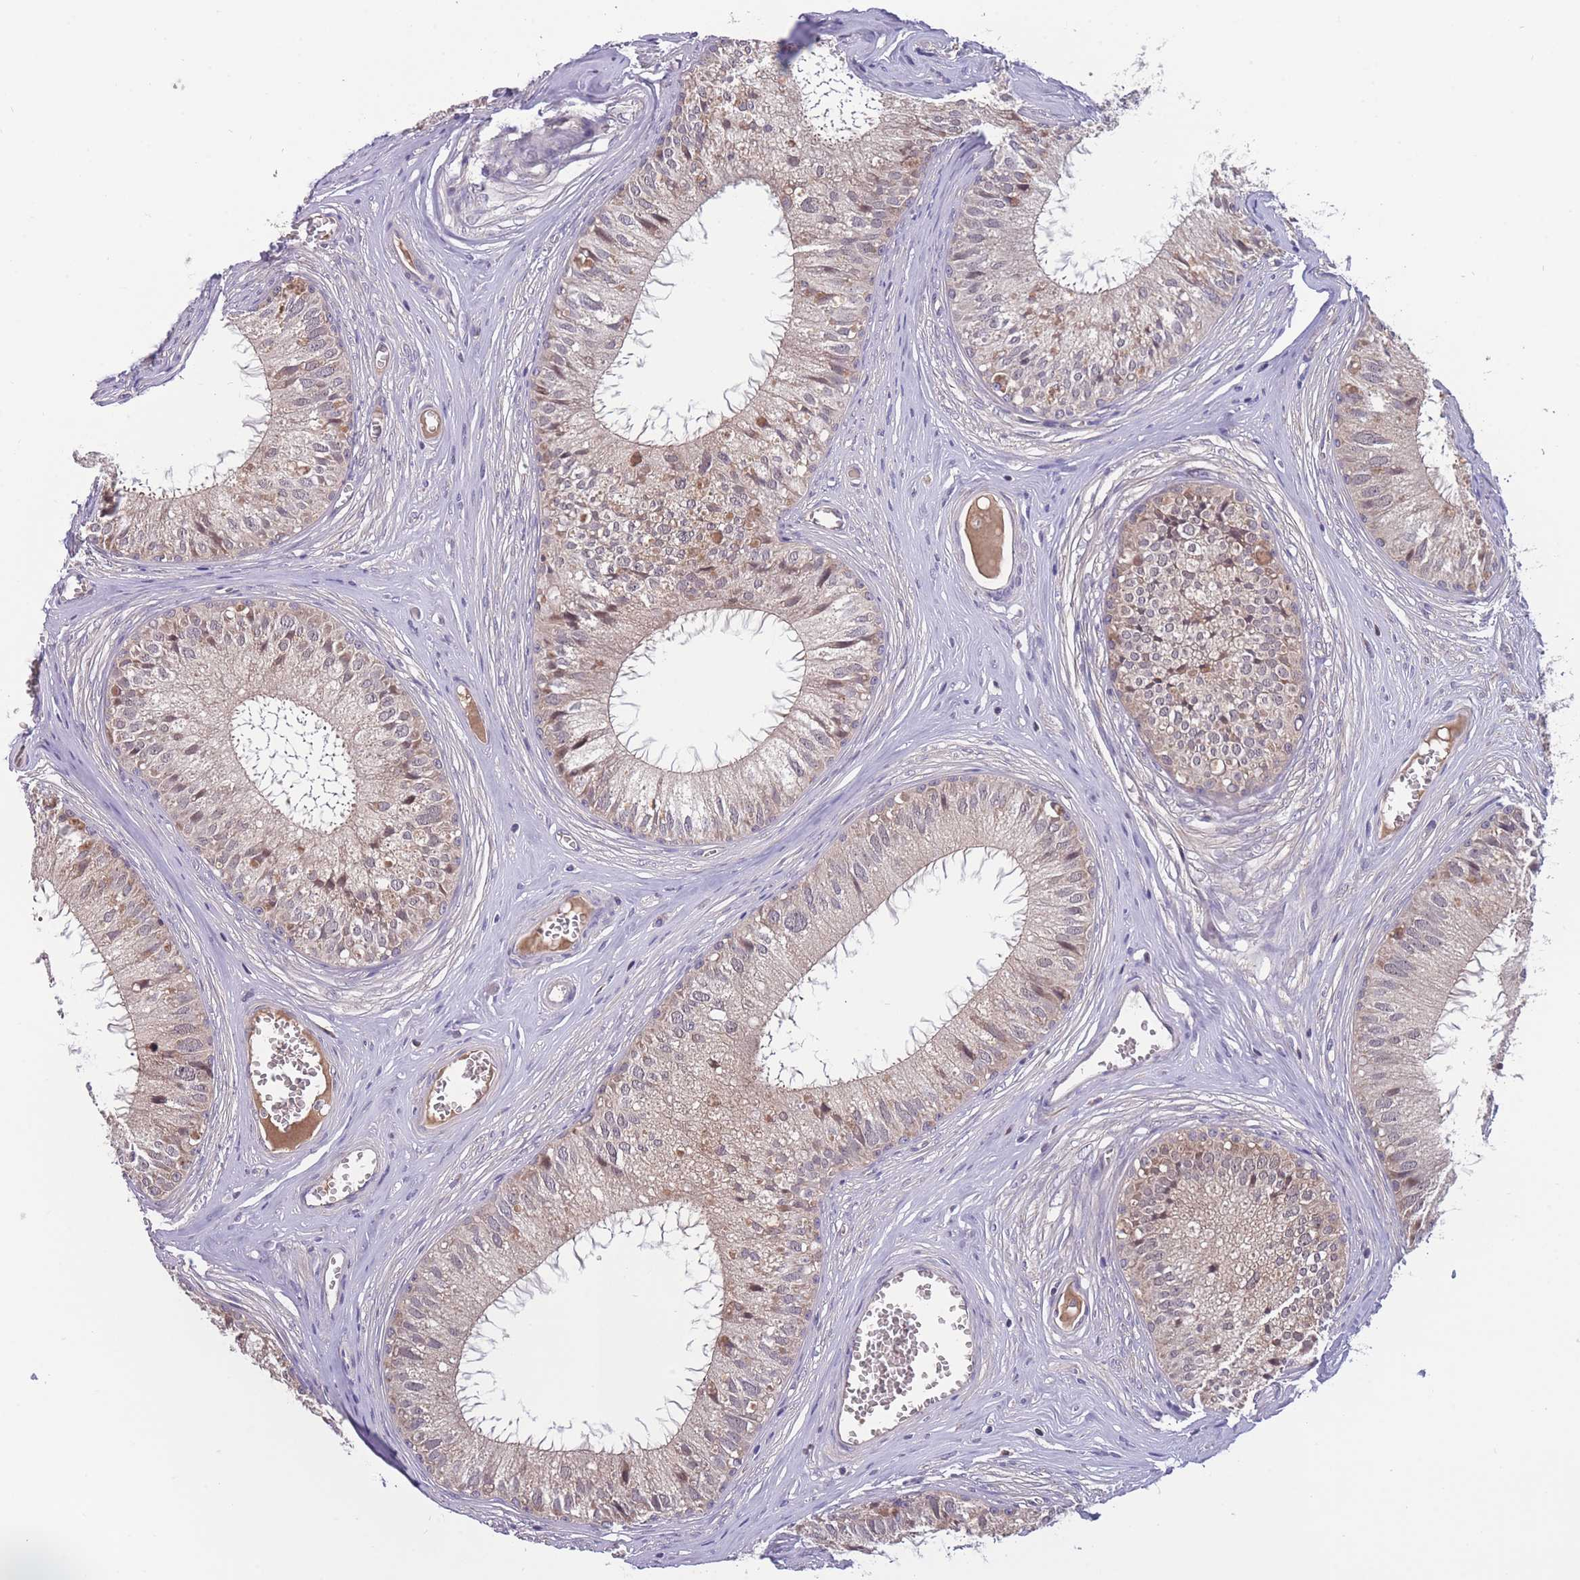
{"staining": {"intensity": "moderate", "quantity": "<25%", "location": "cytoplasmic/membranous"}, "tissue": "epididymis", "cell_type": "Glandular cells", "image_type": "normal", "snomed": [{"axis": "morphology", "description": "Normal tissue, NOS"}, {"axis": "topography", "description": "Epididymis"}], "caption": "Human epididymis stained with a brown dye demonstrates moderate cytoplasmic/membranous positive positivity in approximately <25% of glandular cells.", "gene": "UBE2NL", "patient": {"sex": "male", "age": 36}}